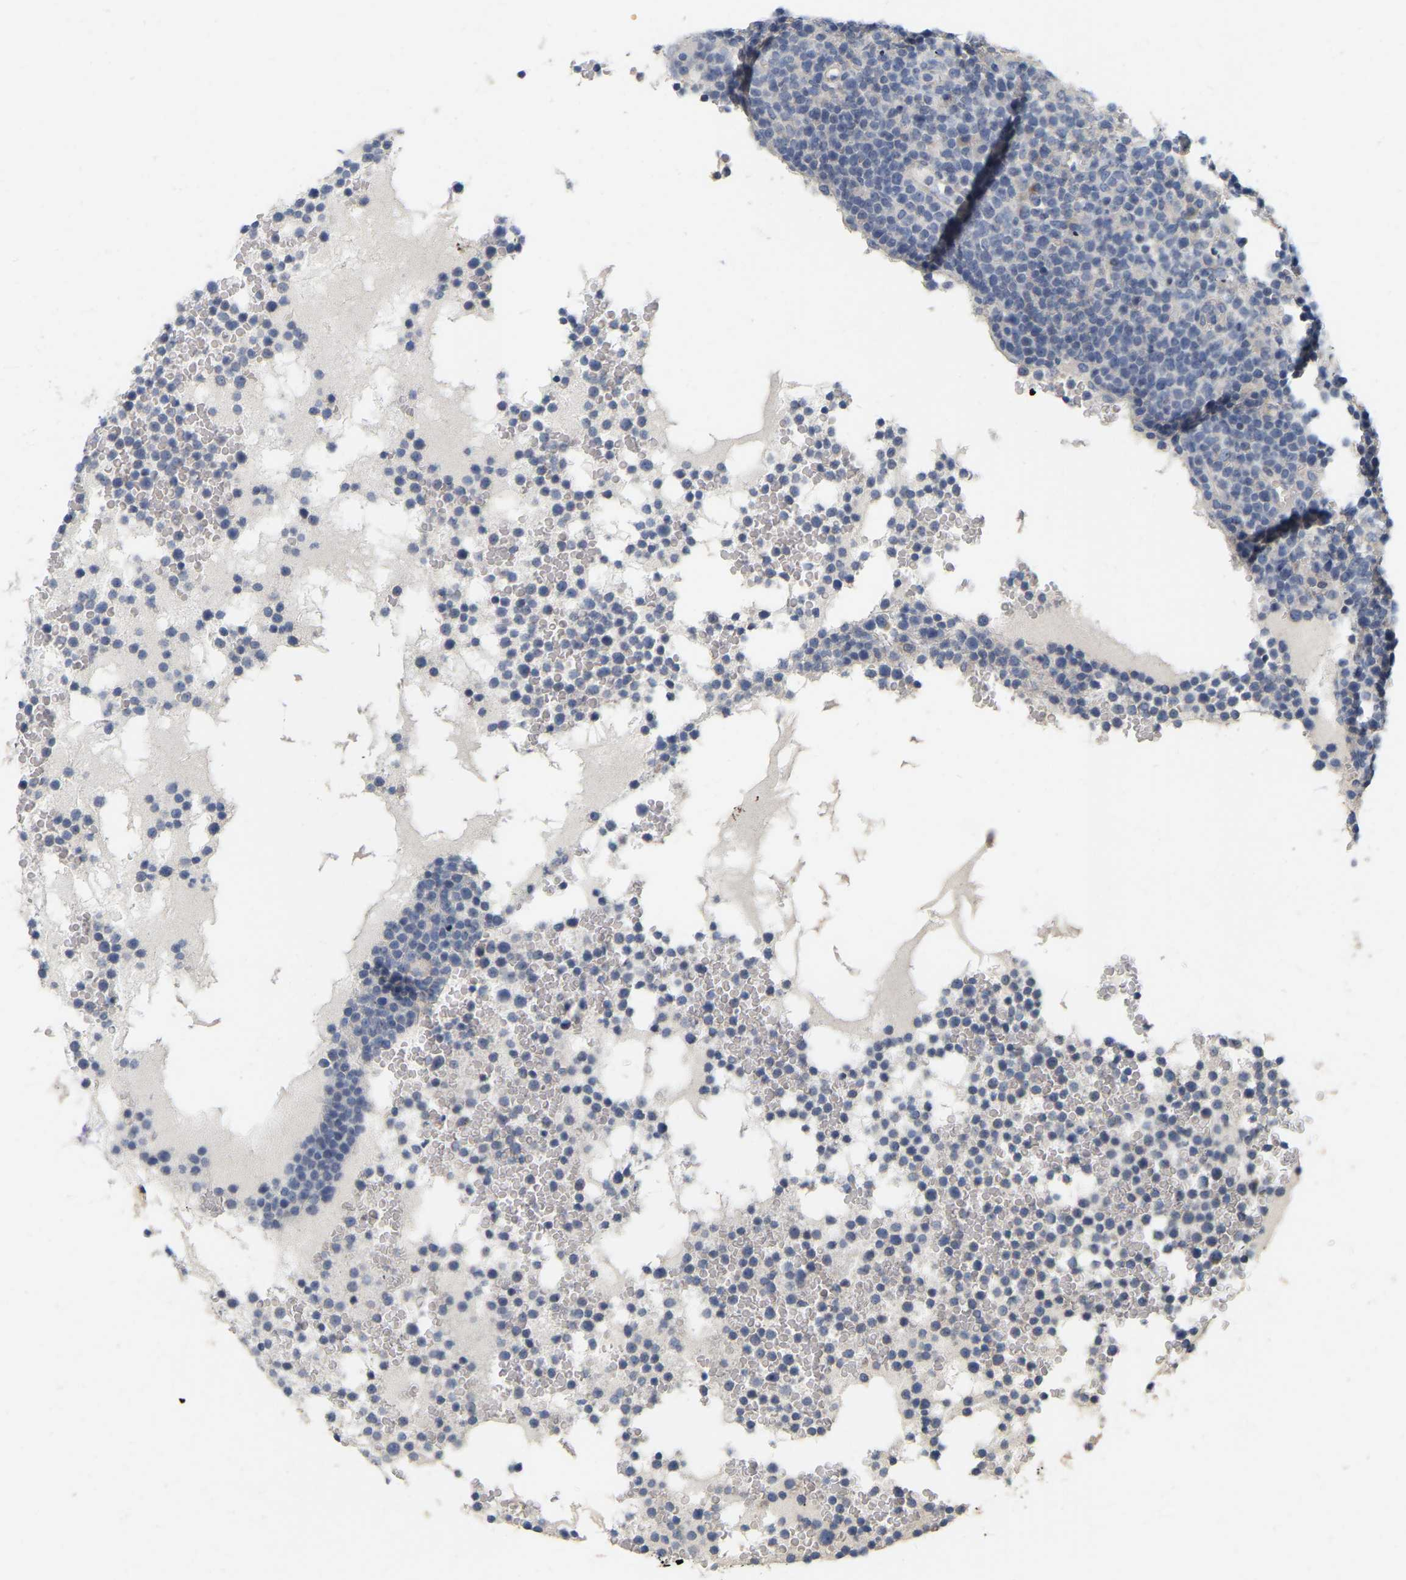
{"staining": {"intensity": "negative", "quantity": "none", "location": "none"}, "tissue": "lymphoma", "cell_type": "Tumor cells", "image_type": "cancer", "snomed": [{"axis": "morphology", "description": "Malignant lymphoma, non-Hodgkin's type, High grade"}, {"axis": "topography", "description": "Lymph node"}], "caption": "IHC photomicrograph of neoplastic tissue: high-grade malignant lymphoma, non-Hodgkin's type stained with DAB reveals no significant protein staining in tumor cells. The staining is performed using DAB (3,3'-diaminobenzidine) brown chromogen with nuclei counter-stained in using hematoxylin.", "gene": "SSH1", "patient": {"sex": "male", "age": 61}}